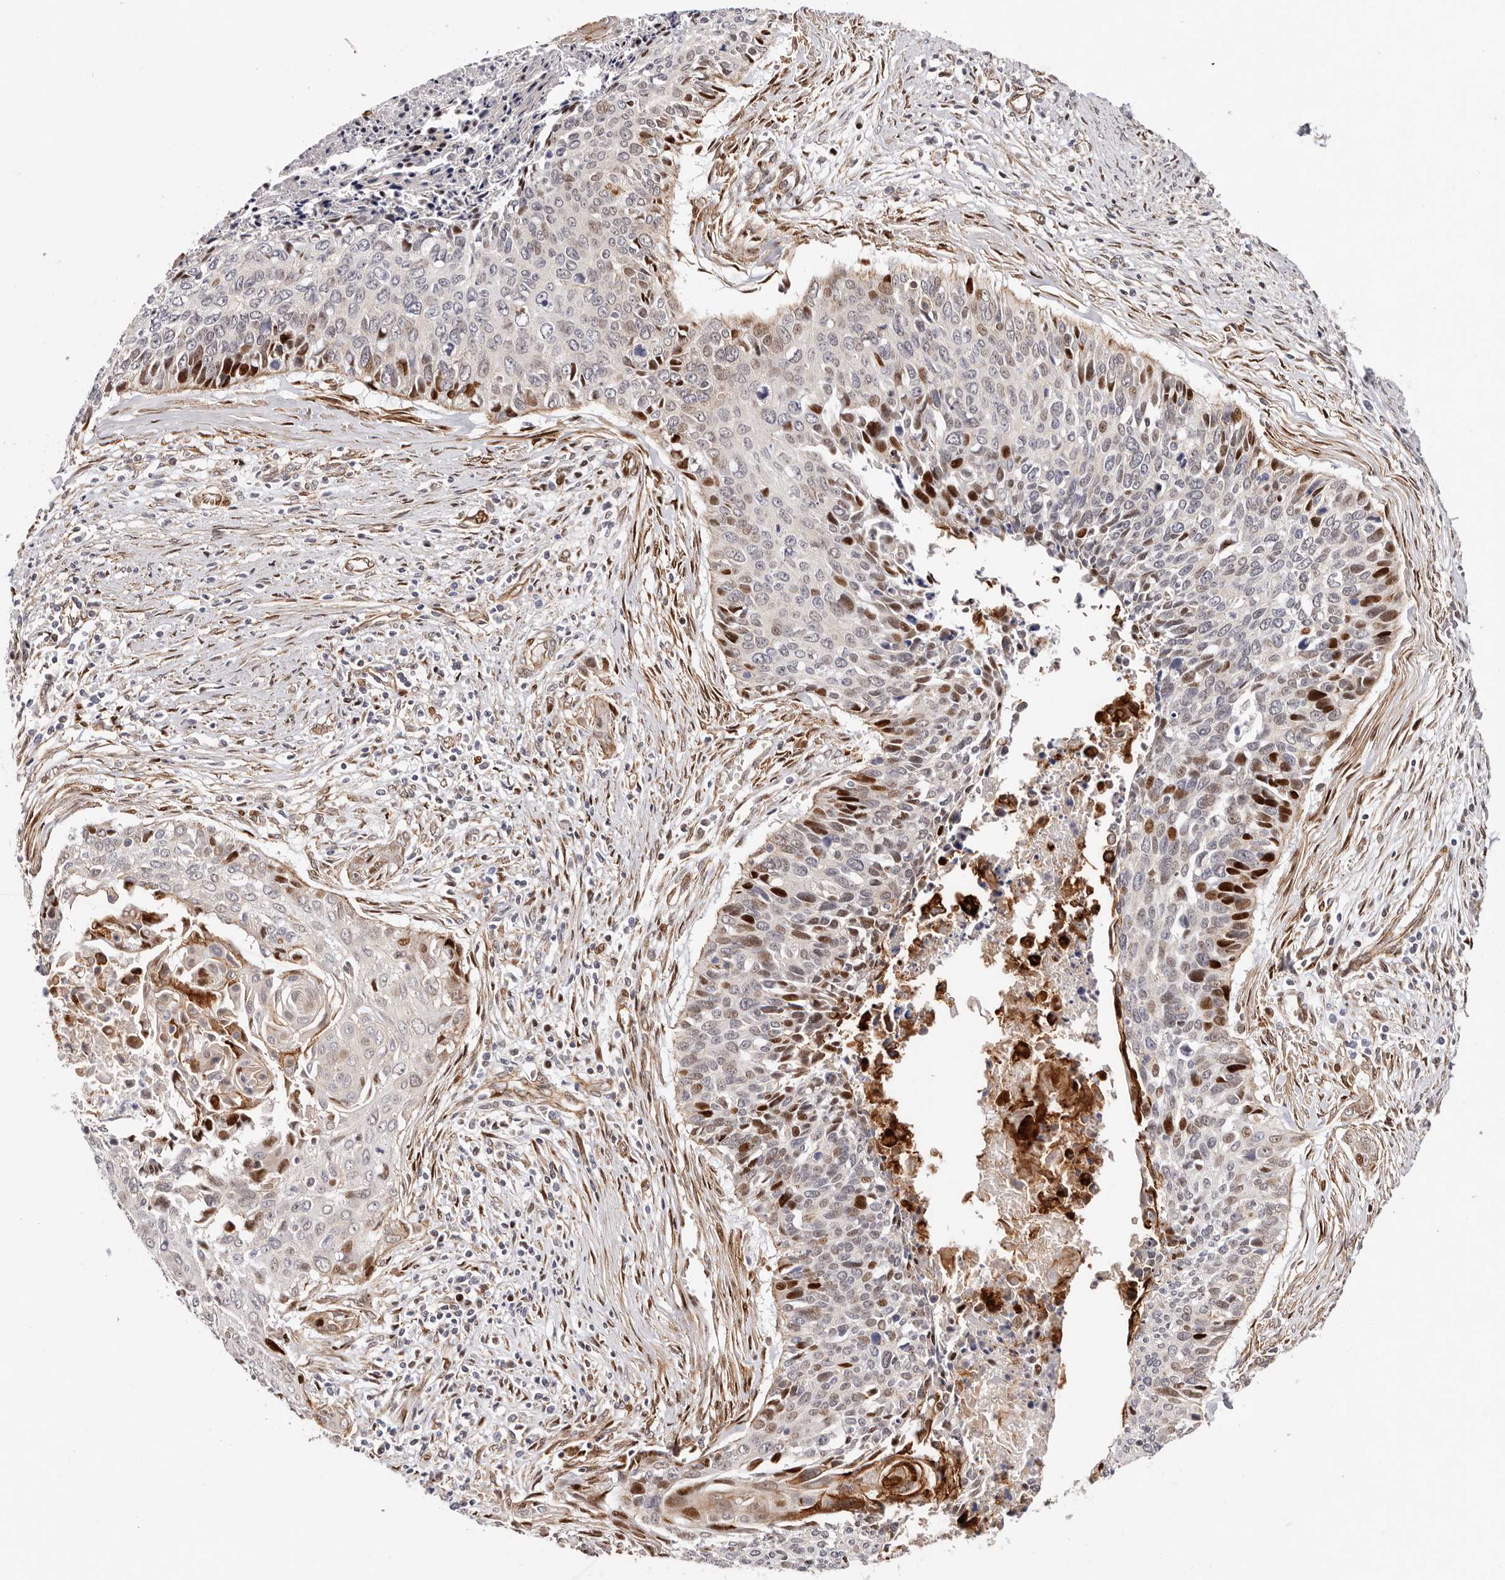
{"staining": {"intensity": "strong", "quantity": "<25%", "location": "cytoplasmic/membranous,nuclear"}, "tissue": "cervical cancer", "cell_type": "Tumor cells", "image_type": "cancer", "snomed": [{"axis": "morphology", "description": "Squamous cell carcinoma, NOS"}, {"axis": "topography", "description": "Cervix"}], "caption": "Immunohistochemical staining of cervical cancer exhibits strong cytoplasmic/membranous and nuclear protein positivity in about <25% of tumor cells.", "gene": "EPHX3", "patient": {"sex": "female", "age": 55}}